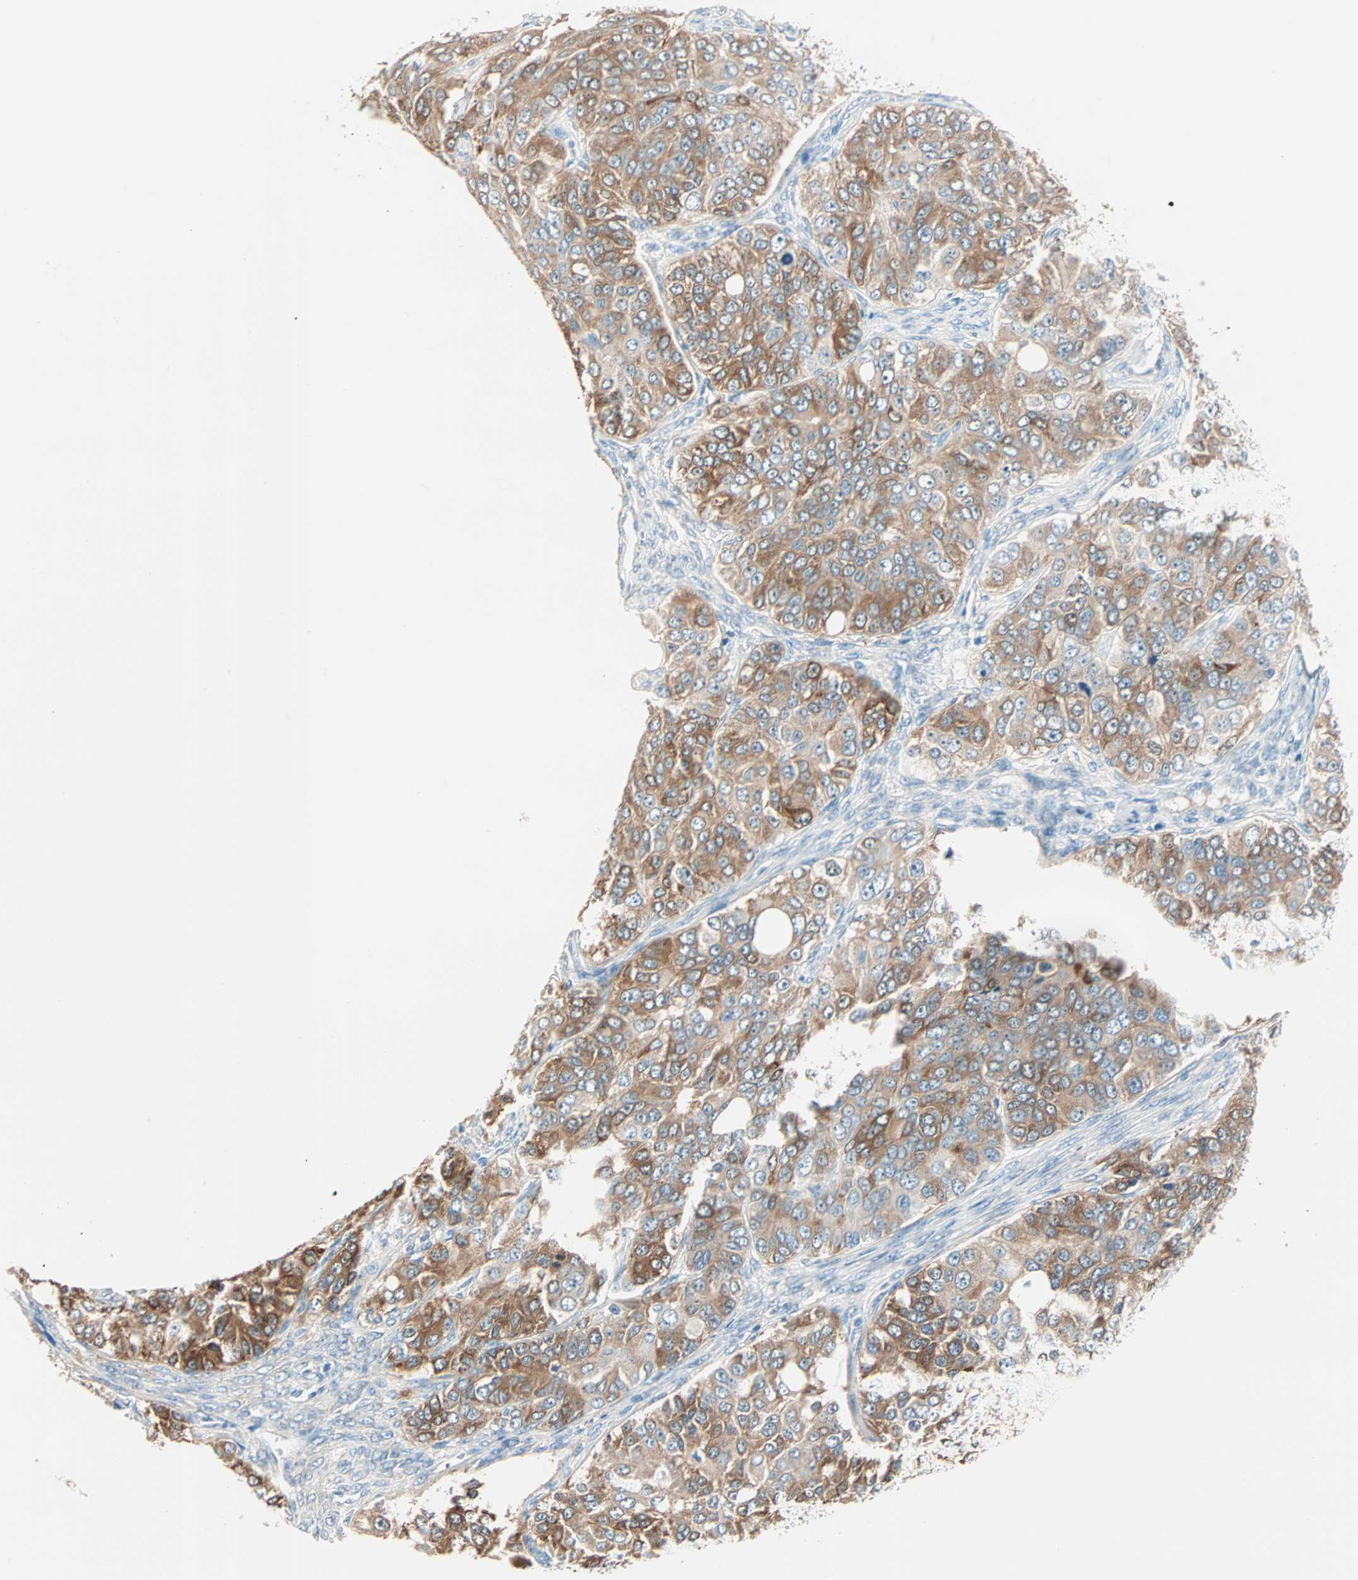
{"staining": {"intensity": "moderate", "quantity": ">75%", "location": "cytoplasmic/membranous"}, "tissue": "ovarian cancer", "cell_type": "Tumor cells", "image_type": "cancer", "snomed": [{"axis": "morphology", "description": "Carcinoma, endometroid"}, {"axis": "topography", "description": "Ovary"}], "caption": "Immunohistochemistry image of ovarian endometroid carcinoma stained for a protein (brown), which displays medium levels of moderate cytoplasmic/membranous expression in approximately >75% of tumor cells.", "gene": "ATF6", "patient": {"sex": "female", "age": 51}}